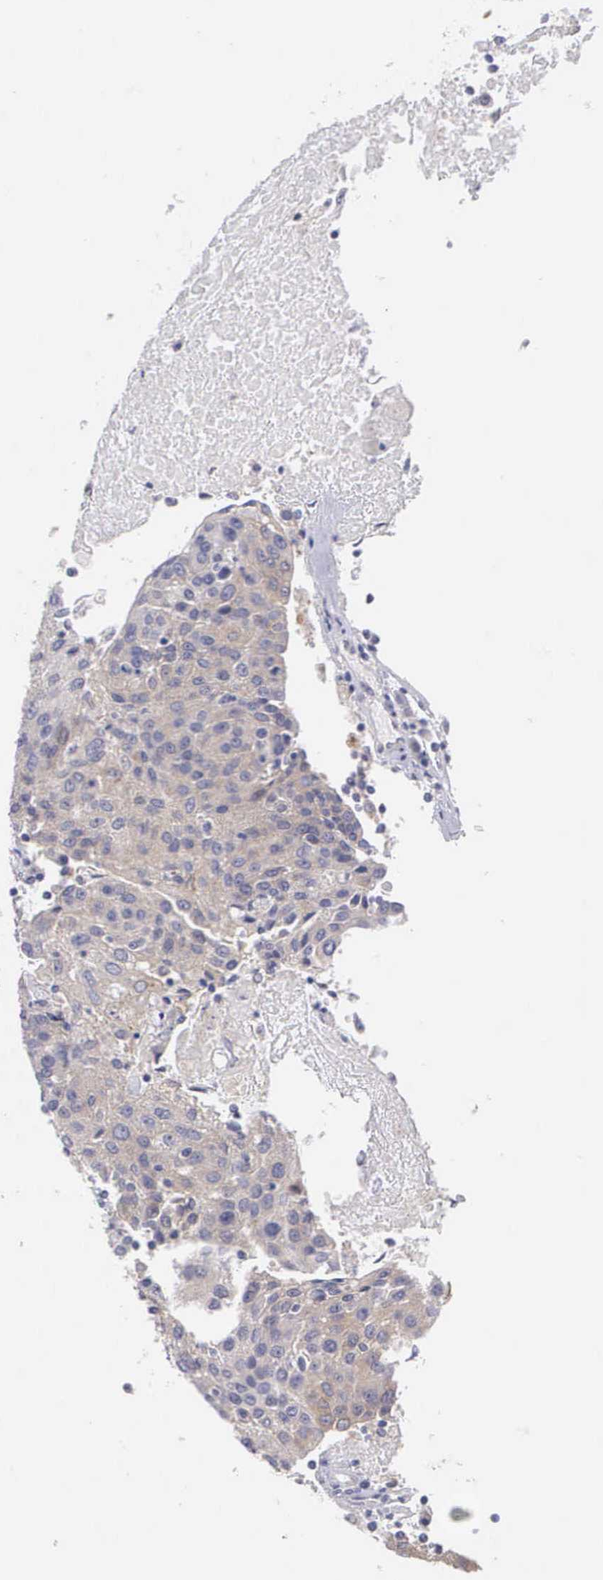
{"staining": {"intensity": "negative", "quantity": "none", "location": "none"}, "tissue": "urothelial cancer", "cell_type": "Tumor cells", "image_type": "cancer", "snomed": [{"axis": "morphology", "description": "Urothelial carcinoma, High grade"}, {"axis": "topography", "description": "Urinary bladder"}], "caption": "Urothelial cancer stained for a protein using IHC demonstrates no positivity tumor cells.", "gene": "GRIPAP1", "patient": {"sex": "female", "age": 85}}